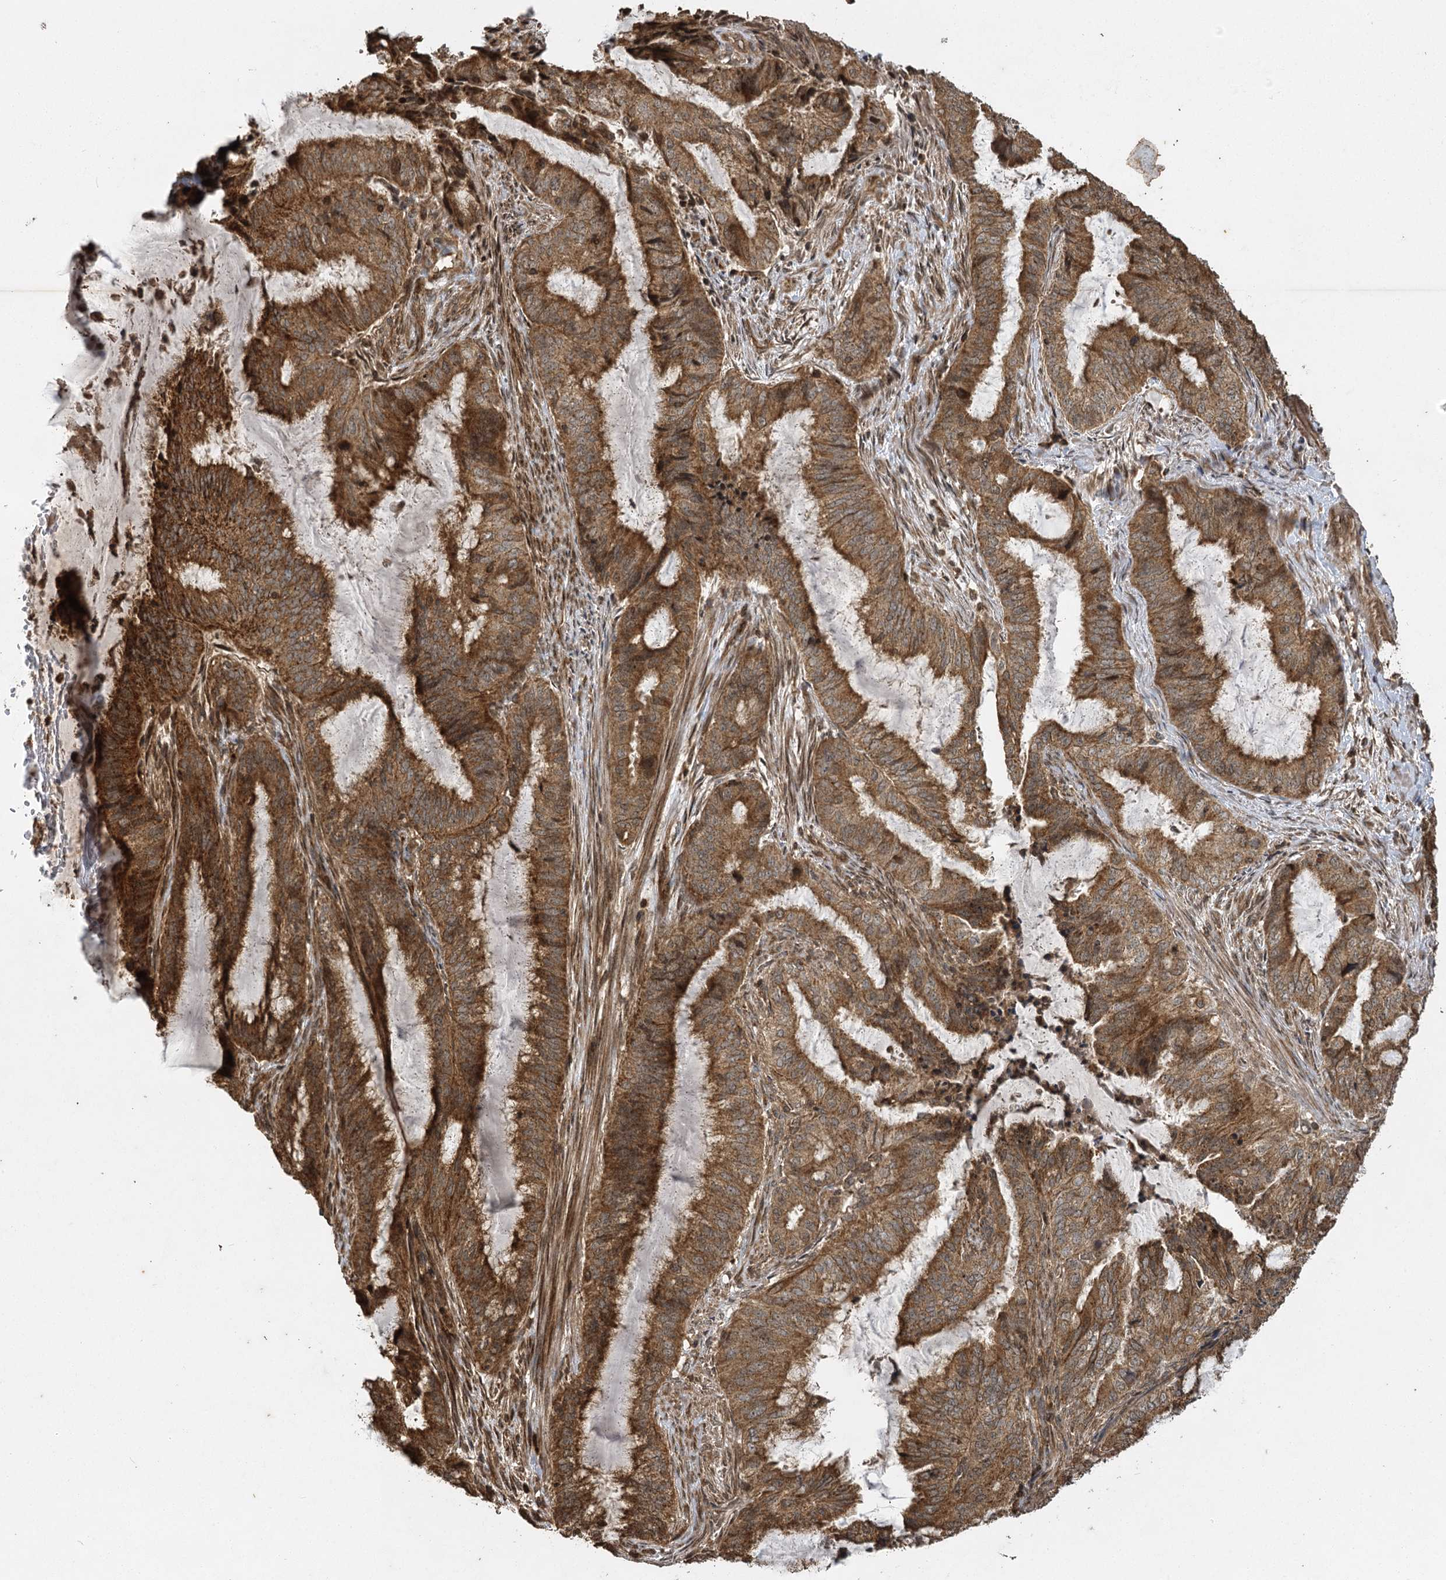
{"staining": {"intensity": "strong", "quantity": ">75%", "location": "cytoplasmic/membranous"}, "tissue": "endometrial cancer", "cell_type": "Tumor cells", "image_type": "cancer", "snomed": [{"axis": "morphology", "description": "Adenocarcinoma, NOS"}, {"axis": "topography", "description": "Endometrium"}], "caption": "Human endometrial cancer (adenocarcinoma) stained with a protein marker displays strong staining in tumor cells.", "gene": "IL11RA", "patient": {"sex": "female", "age": 51}}